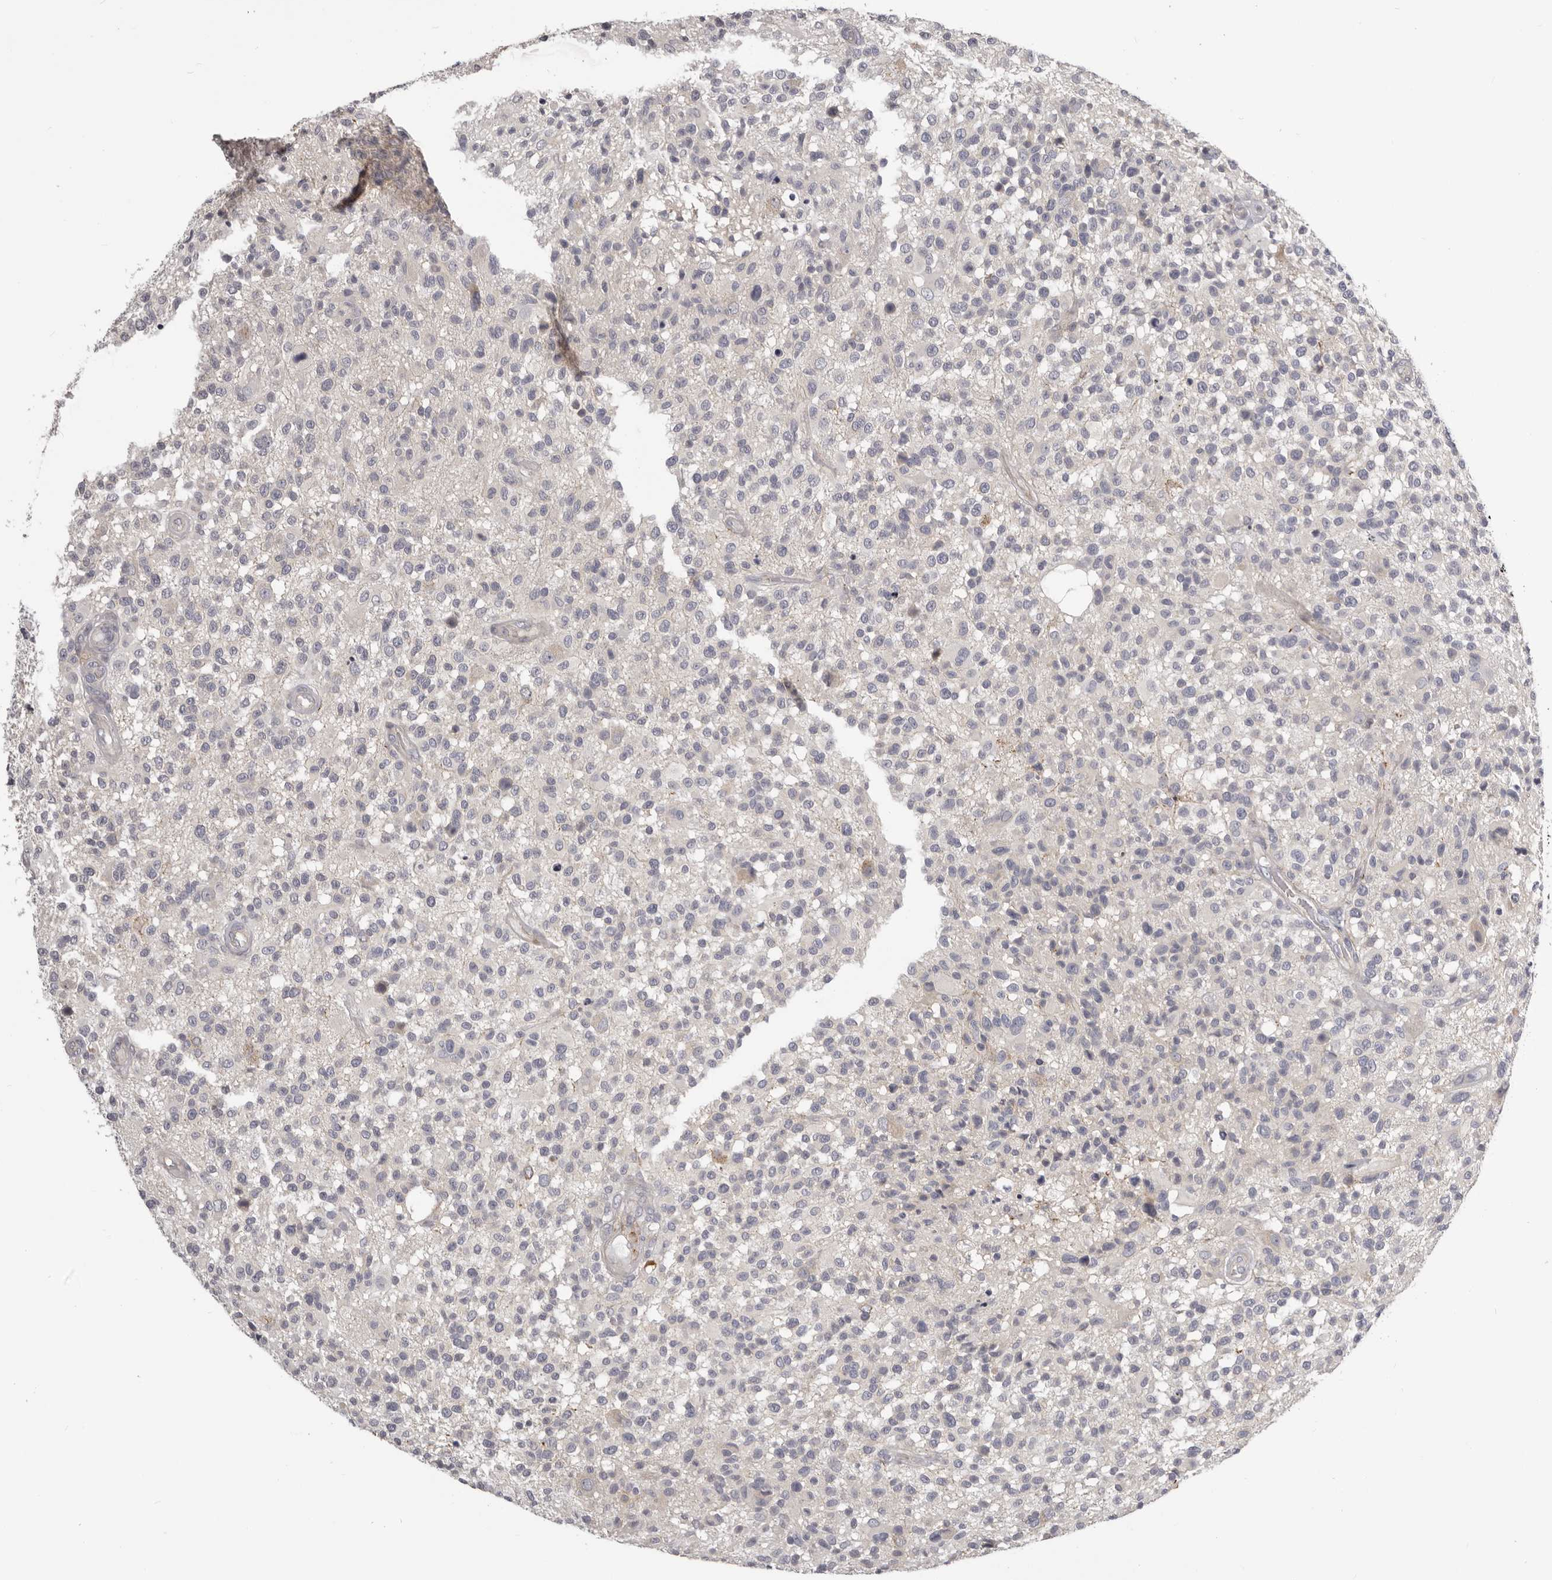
{"staining": {"intensity": "negative", "quantity": "none", "location": "none"}, "tissue": "glioma", "cell_type": "Tumor cells", "image_type": "cancer", "snomed": [{"axis": "morphology", "description": "Glioma, malignant, High grade"}, {"axis": "morphology", "description": "Glioblastoma, NOS"}, {"axis": "topography", "description": "Brain"}], "caption": "Immunohistochemical staining of human malignant glioma (high-grade) shows no significant expression in tumor cells.", "gene": "OTUD3", "patient": {"sex": "male", "age": 60}}